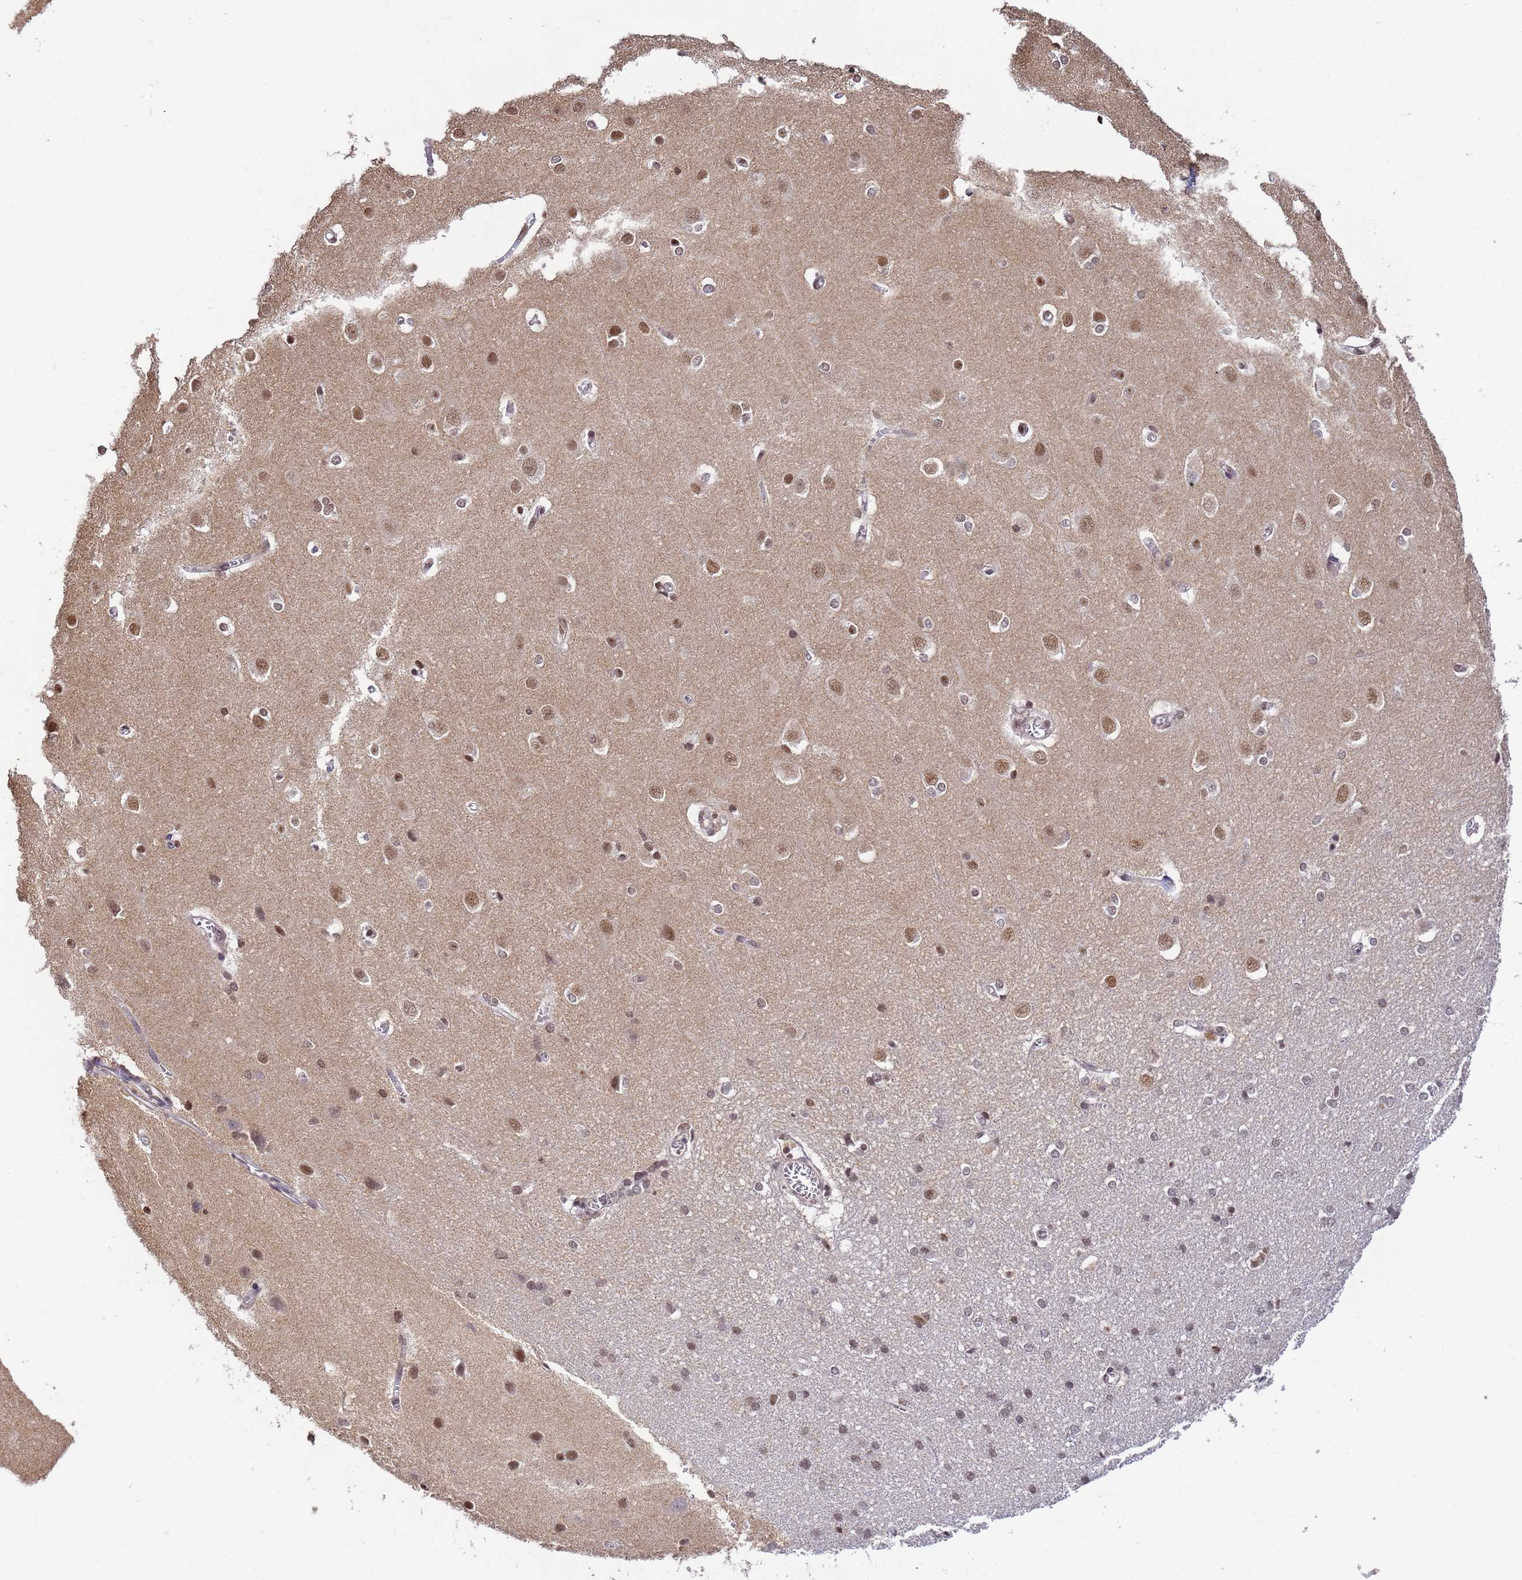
{"staining": {"intensity": "negative", "quantity": "none", "location": "none"}, "tissue": "cerebral cortex", "cell_type": "Endothelial cells", "image_type": "normal", "snomed": [{"axis": "morphology", "description": "Normal tissue, NOS"}, {"axis": "topography", "description": "Cerebral cortex"}], "caption": "High power microscopy image of an immunohistochemistry (IHC) photomicrograph of unremarkable cerebral cortex, revealing no significant expression in endothelial cells. (Stains: DAB immunohistochemistry (IHC) with hematoxylin counter stain, Microscopy: brightfield microscopy at high magnification).", "gene": "MYL7", "patient": {"sex": "male", "age": 37}}